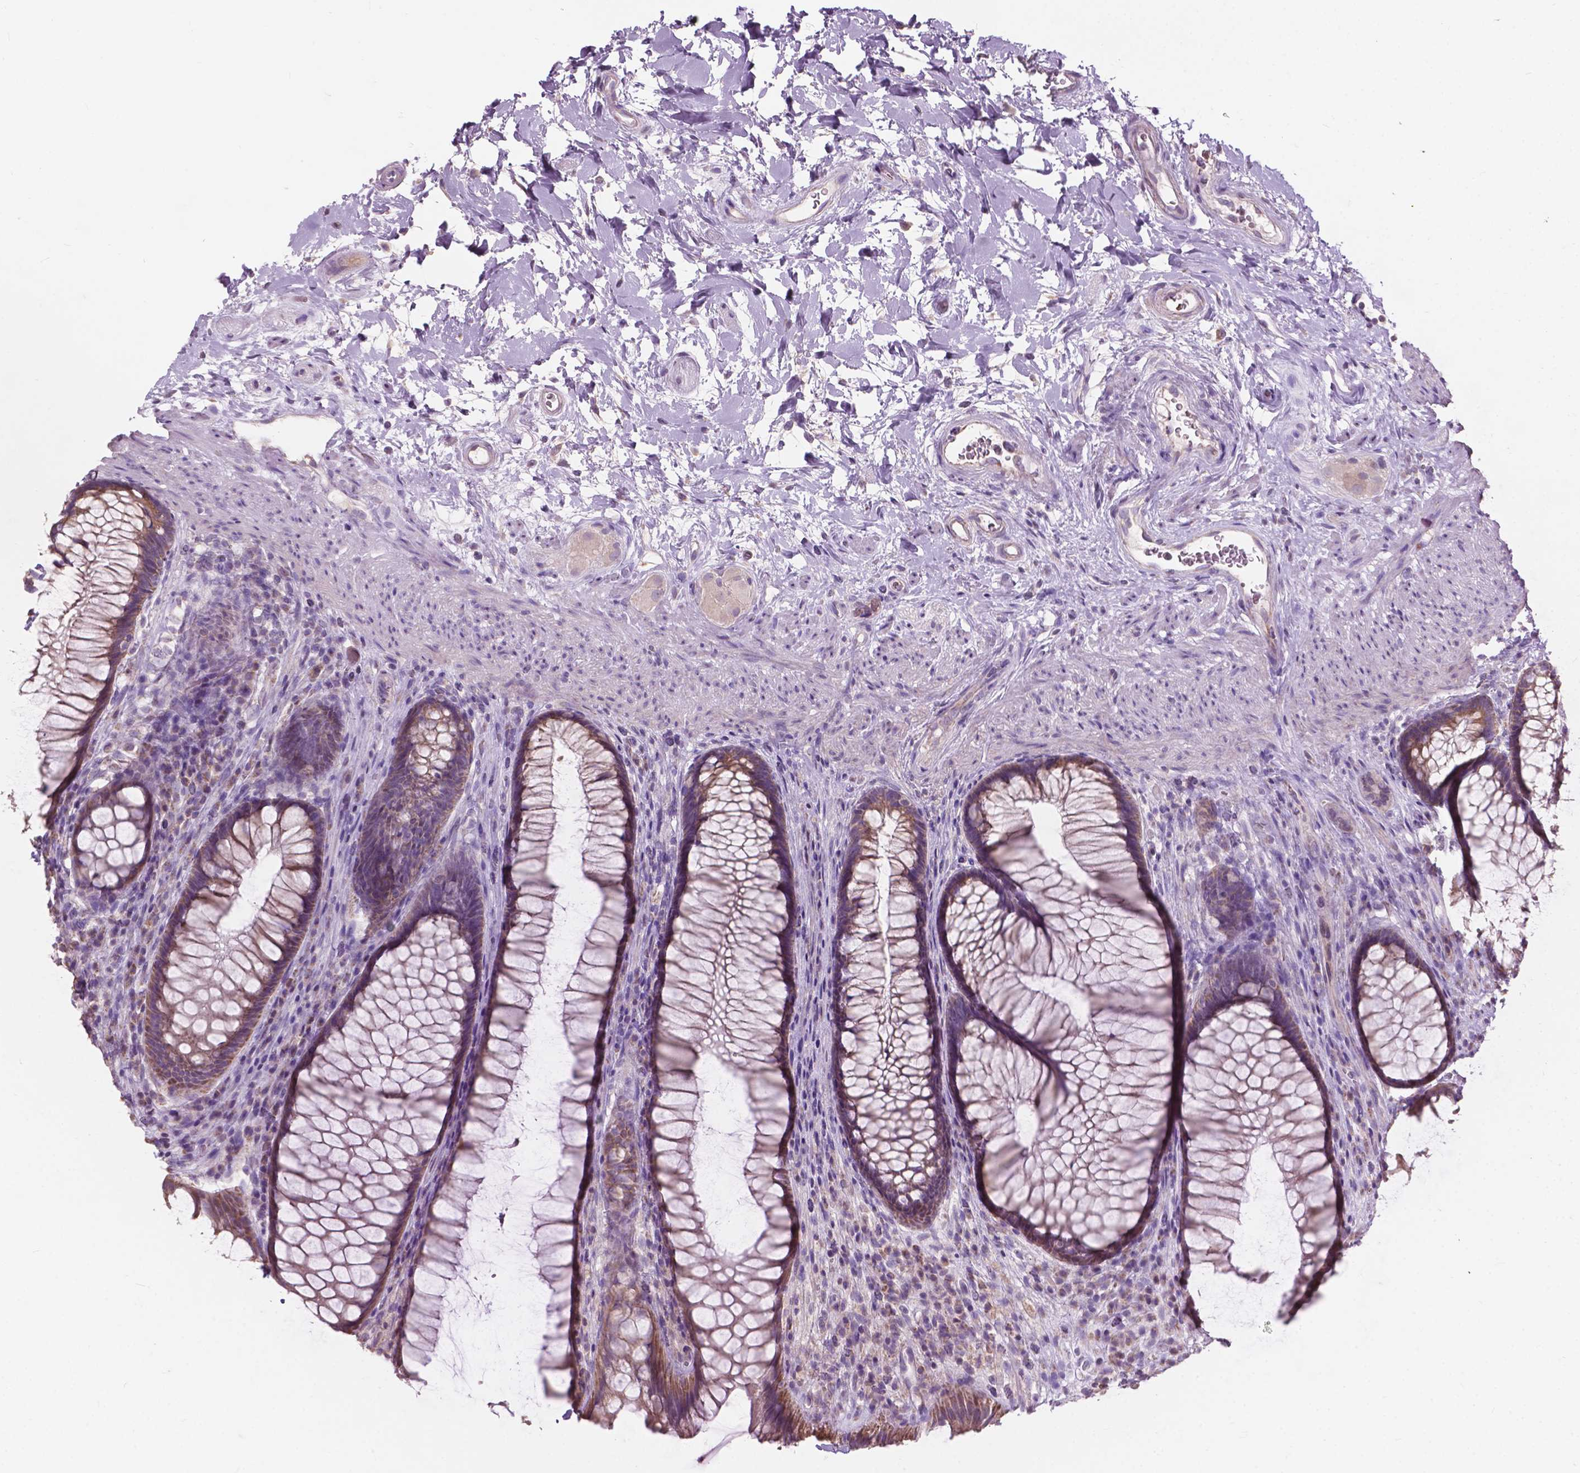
{"staining": {"intensity": "moderate", "quantity": "25%-75%", "location": "cytoplasmic/membranous"}, "tissue": "rectum", "cell_type": "Glandular cells", "image_type": "normal", "snomed": [{"axis": "morphology", "description": "Normal tissue, NOS"}, {"axis": "topography", "description": "Smooth muscle"}, {"axis": "topography", "description": "Rectum"}], "caption": "Moderate cytoplasmic/membranous staining for a protein is seen in approximately 25%-75% of glandular cells of normal rectum using immunohistochemistry (IHC).", "gene": "NDUFS1", "patient": {"sex": "male", "age": 53}}